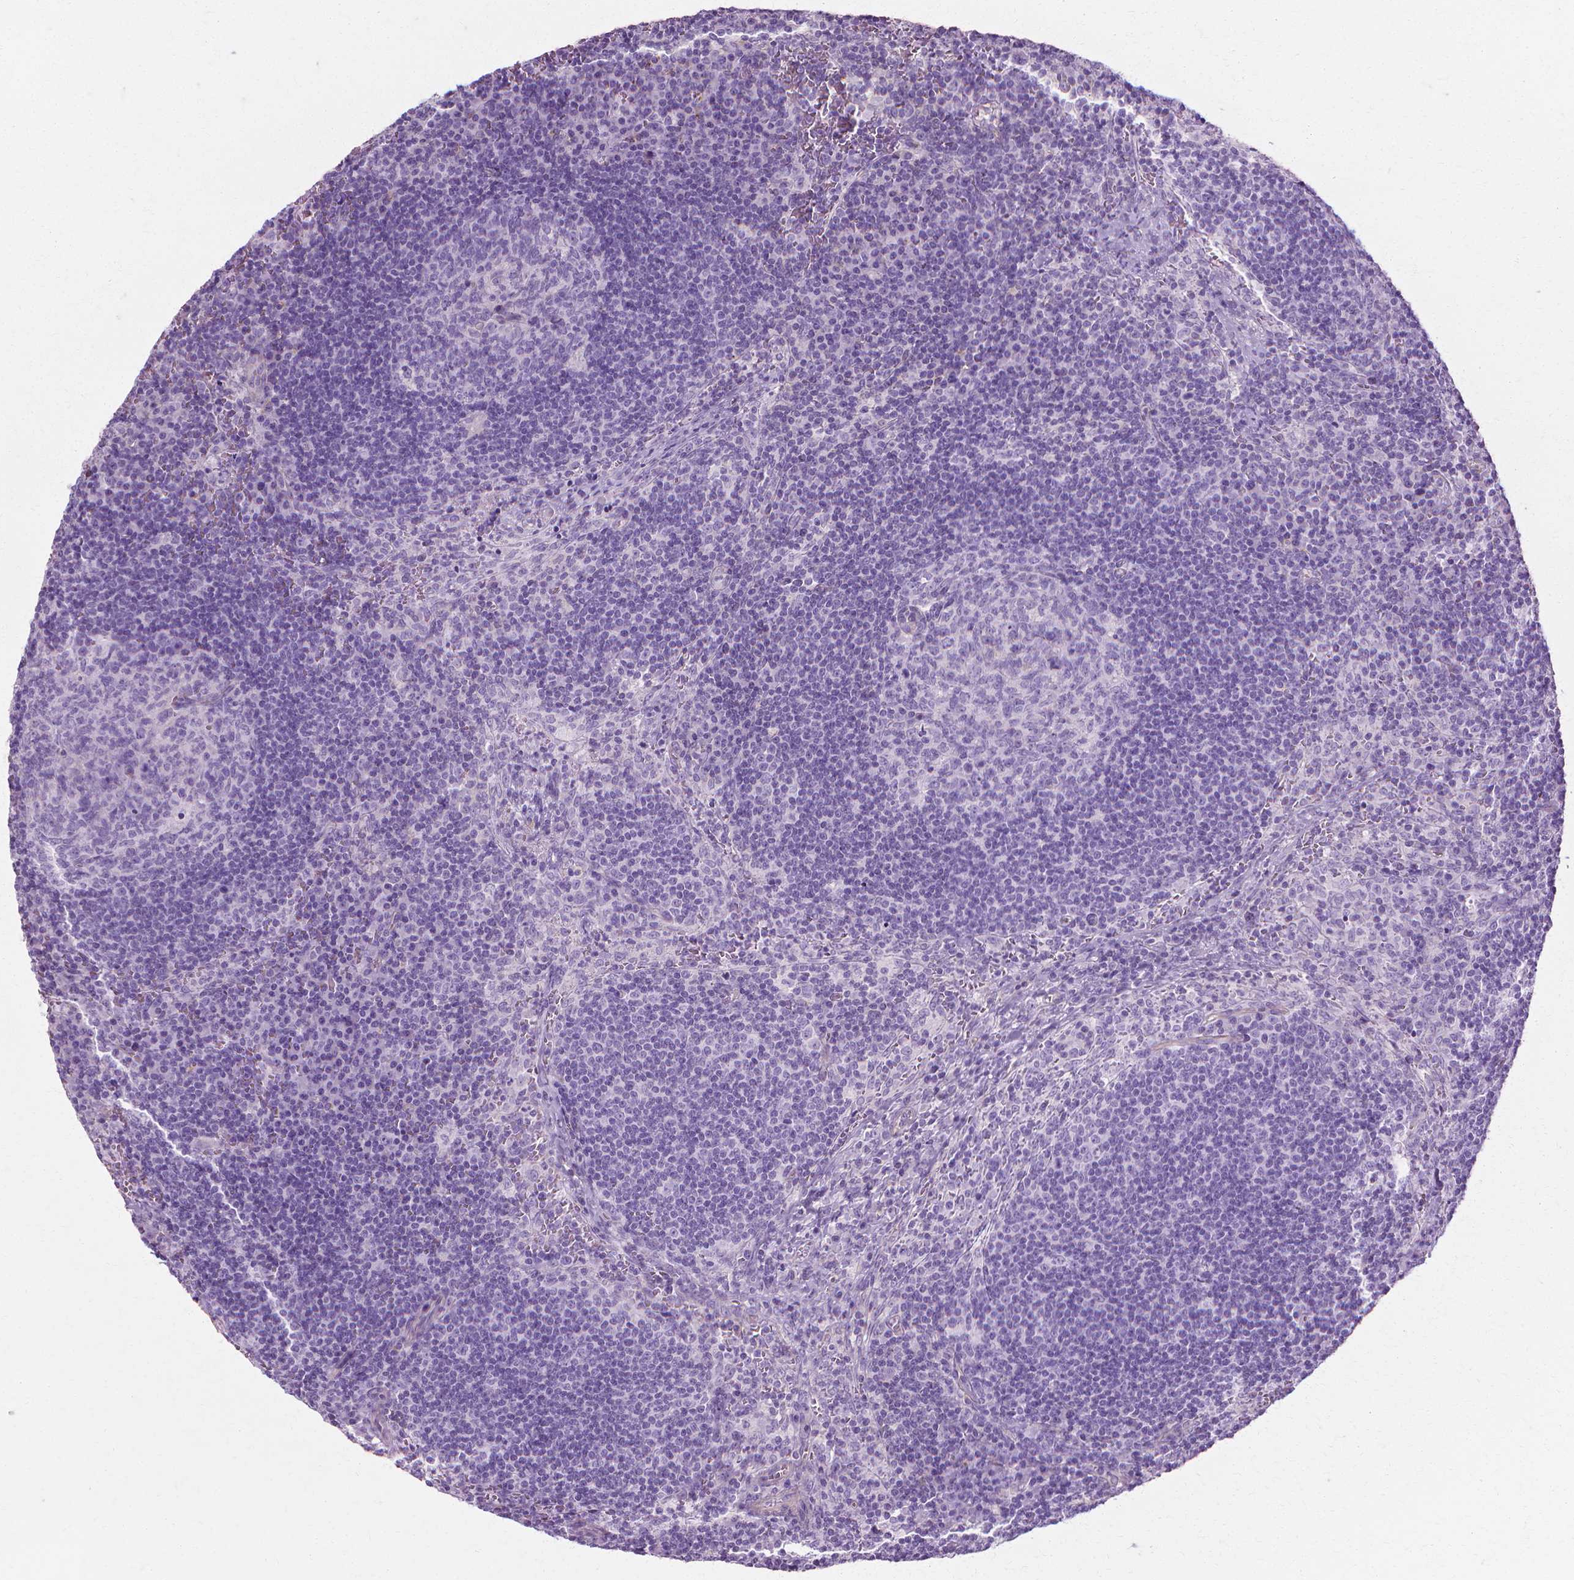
{"staining": {"intensity": "negative", "quantity": "none", "location": "none"}, "tissue": "lymph node", "cell_type": "Germinal center cells", "image_type": "normal", "snomed": [{"axis": "morphology", "description": "Normal tissue, NOS"}, {"axis": "topography", "description": "Lymph node"}], "caption": "Germinal center cells are negative for brown protein staining in normal lymph node. The staining is performed using DAB (3,3'-diaminobenzidine) brown chromogen with nuclei counter-stained in using hematoxylin.", "gene": "CFAP157", "patient": {"sex": "male", "age": 67}}